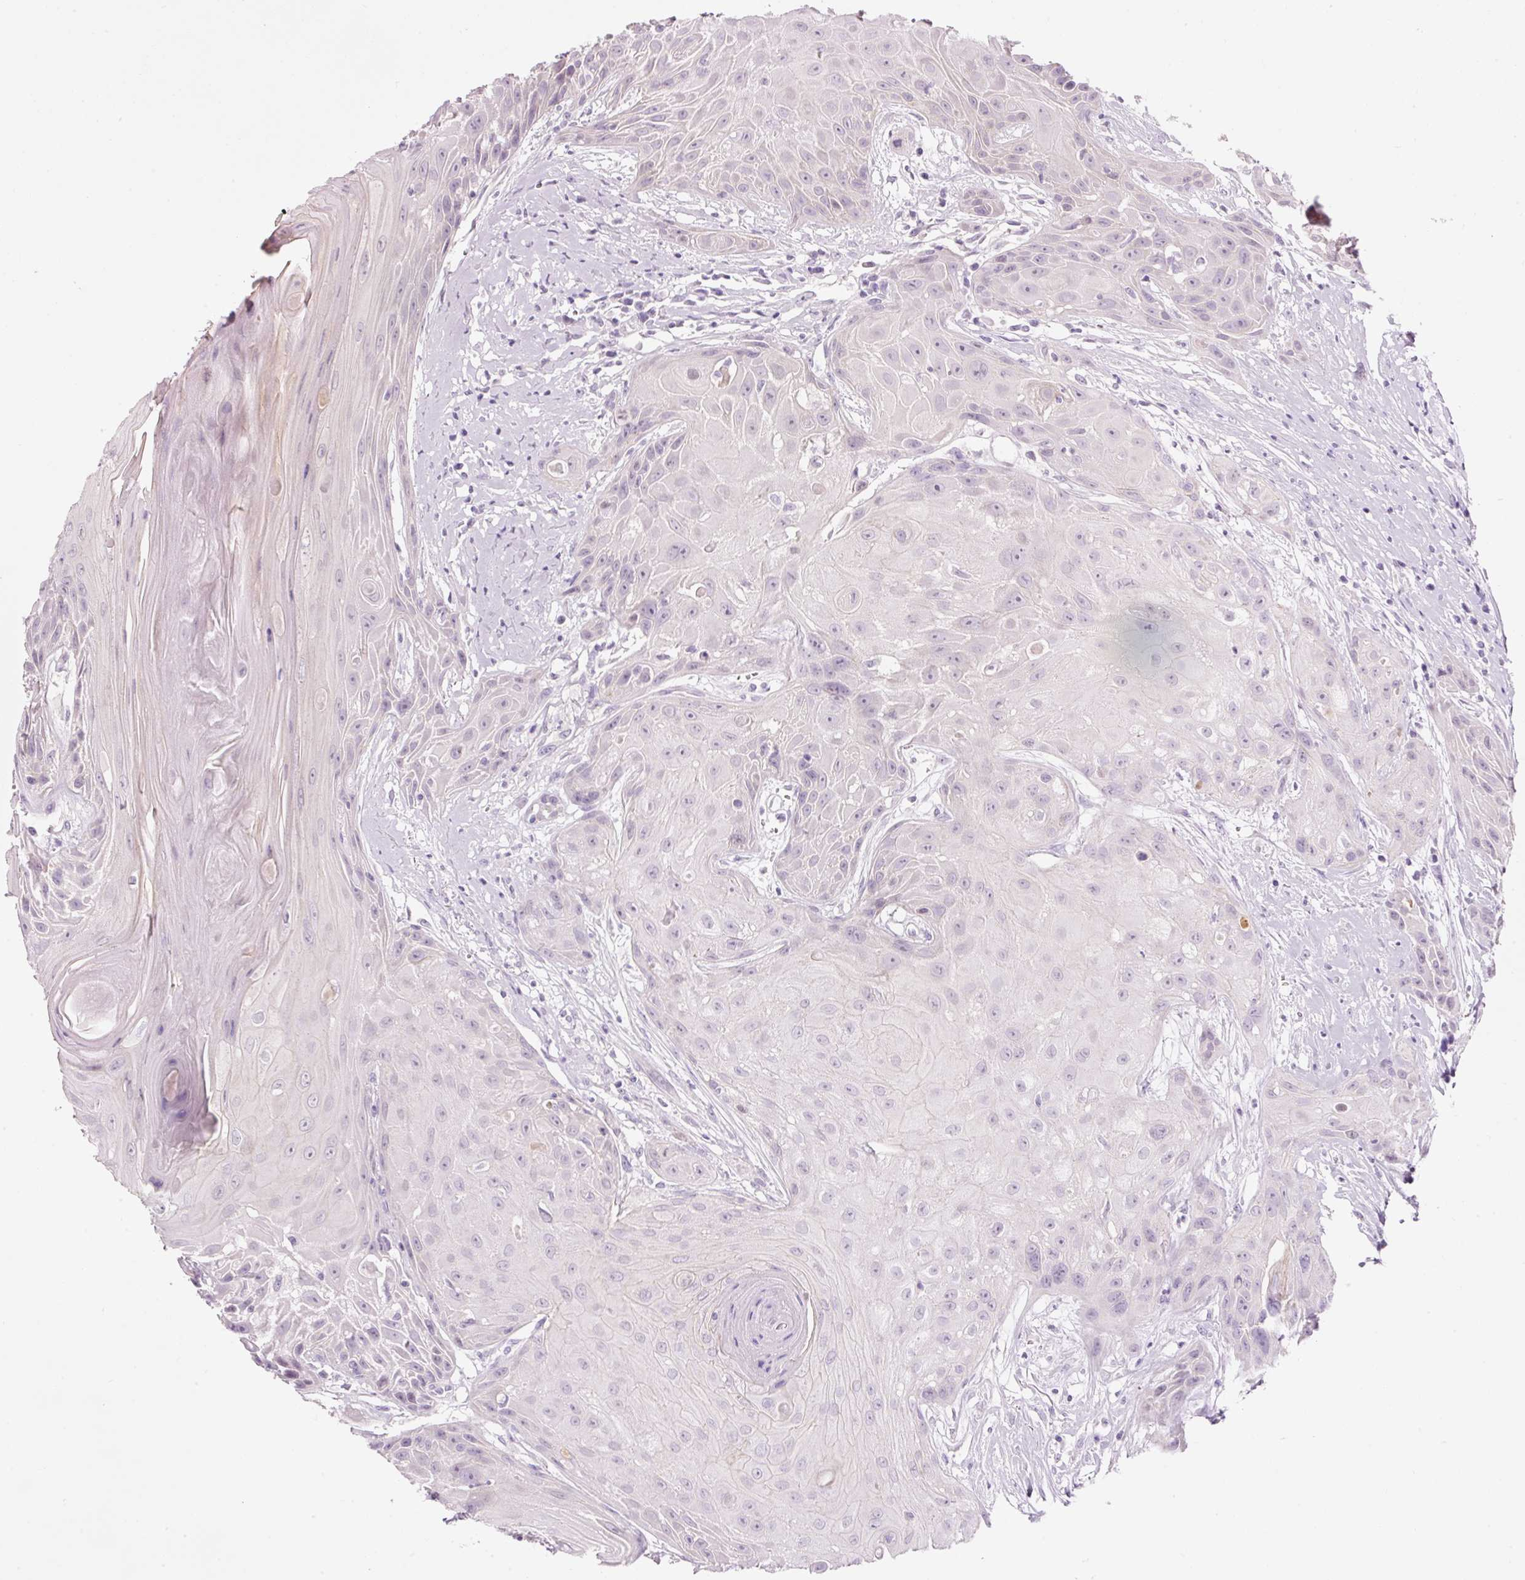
{"staining": {"intensity": "negative", "quantity": "none", "location": "none"}, "tissue": "head and neck cancer", "cell_type": "Tumor cells", "image_type": "cancer", "snomed": [{"axis": "morphology", "description": "Squamous cell carcinoma, NOS"}, {"axis": "topography", "description": "Head-Neck"}], "caption": "High power microscopy photomicrograph of an immunohistochemistry (IHC) micrograph of head and neck squamous cell carcinoma, revealing no significant staining in tumor cells. The staining is performed using DAB (3,3'-diaminobenzidine) brown chromogen with nuclei counter-stained in using hematoxylin.", "gene": "DHRS11", "patient": {"sex": "female", "age": 73}}